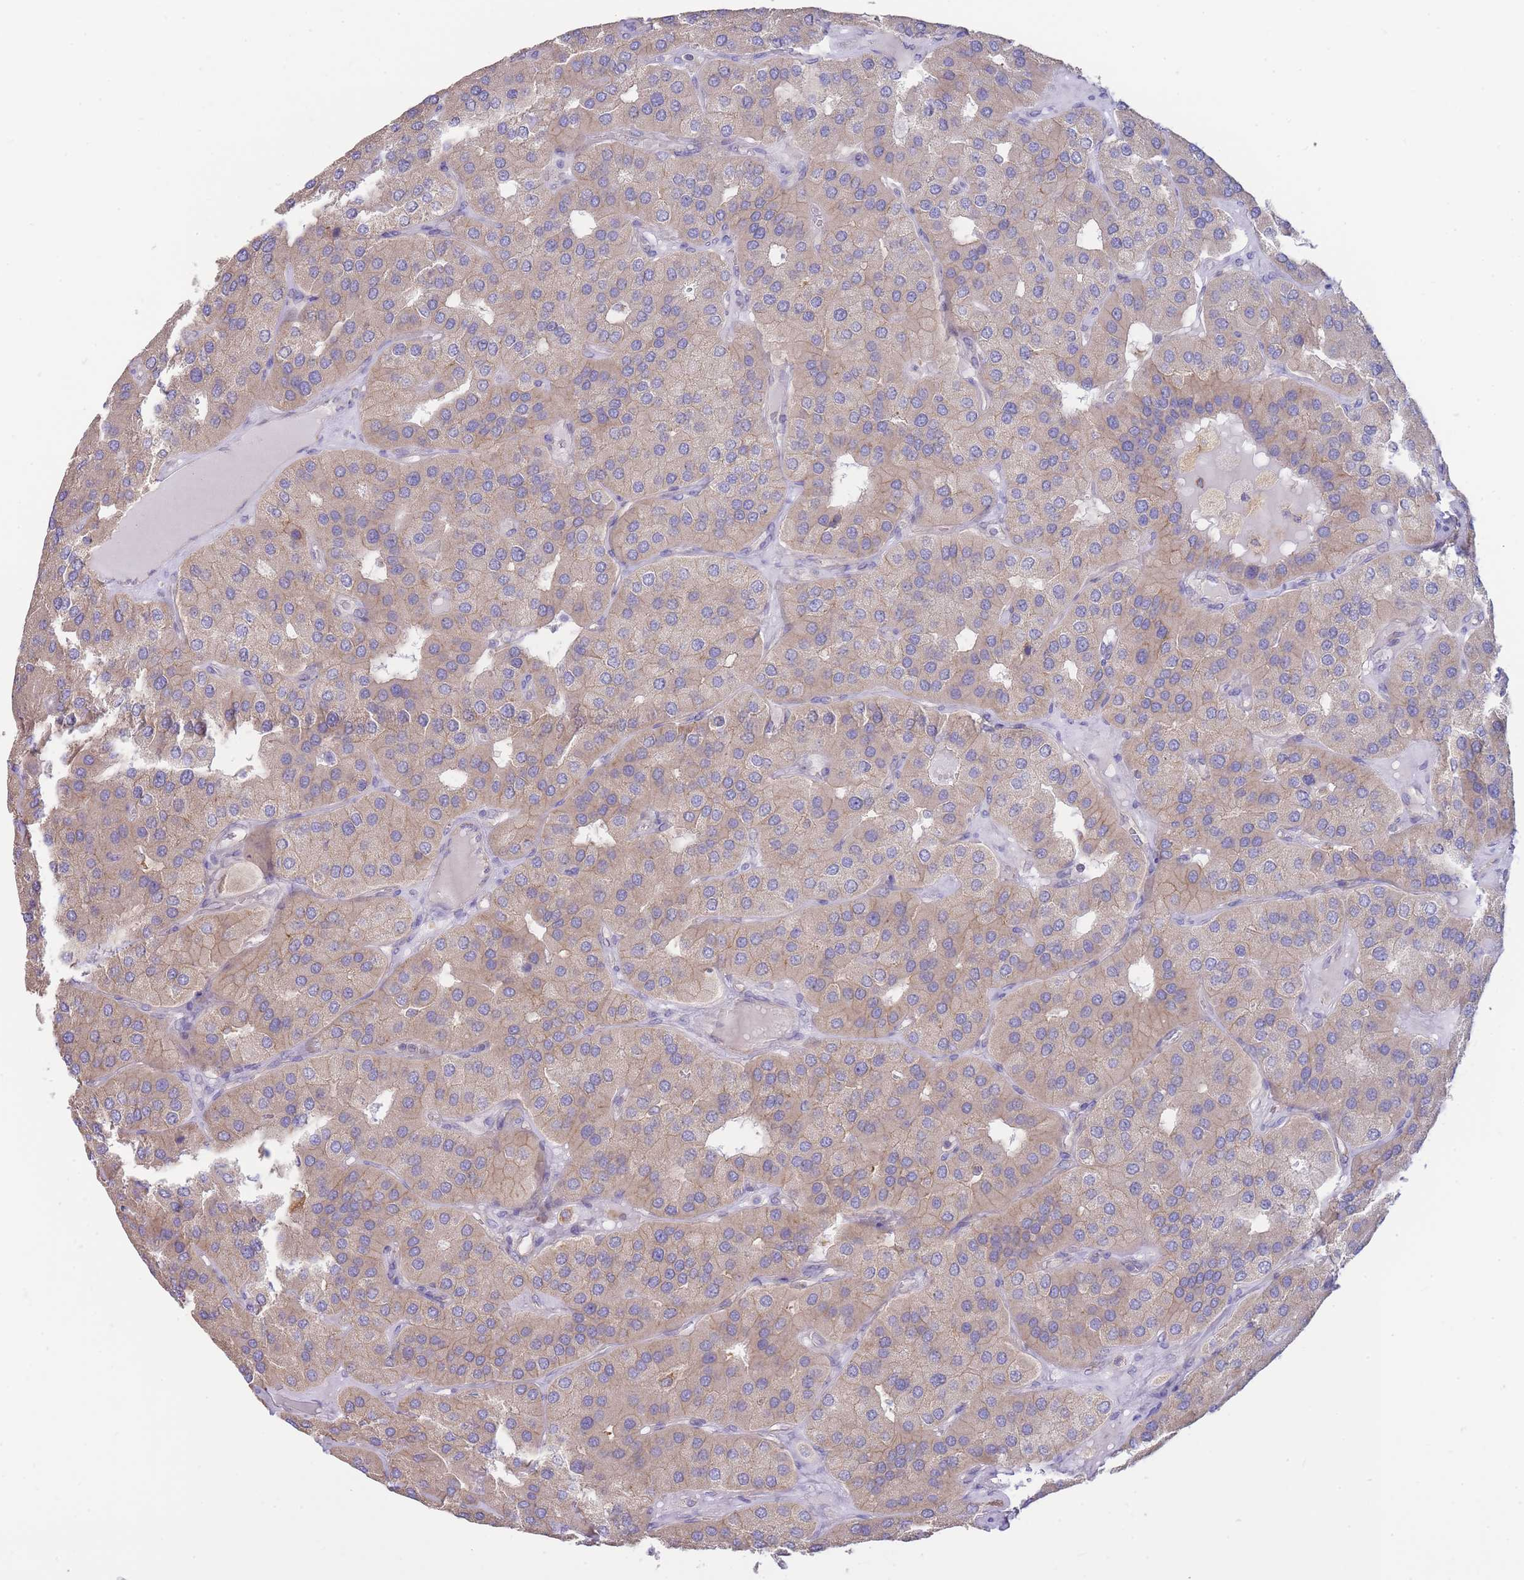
{"staining": {"intensity": "weak", "quantity": ">75%", "location": "cytoplasmic/membranous"}, "tissue": "parathyroid gland", "cell_type": "Glandular cells", "image_type": "normal", "snomed": [{"axis": "morphology", "description": "Normal tissue, NOS"}, {"axis": "morphology", "description": "Adenoma, NOS"}, {"axis": "topography", "description": "Parathyroid gland"}], "caption": "A micrograph showing weak cytoplasmic/membranous staining in approximately >75% of glandular cells in unremarkable parathyroid gland, as visualized by brown immunohistochemical staining.", "gene": "SH2B2", "patient": {"sex": "female", "age": 86}}